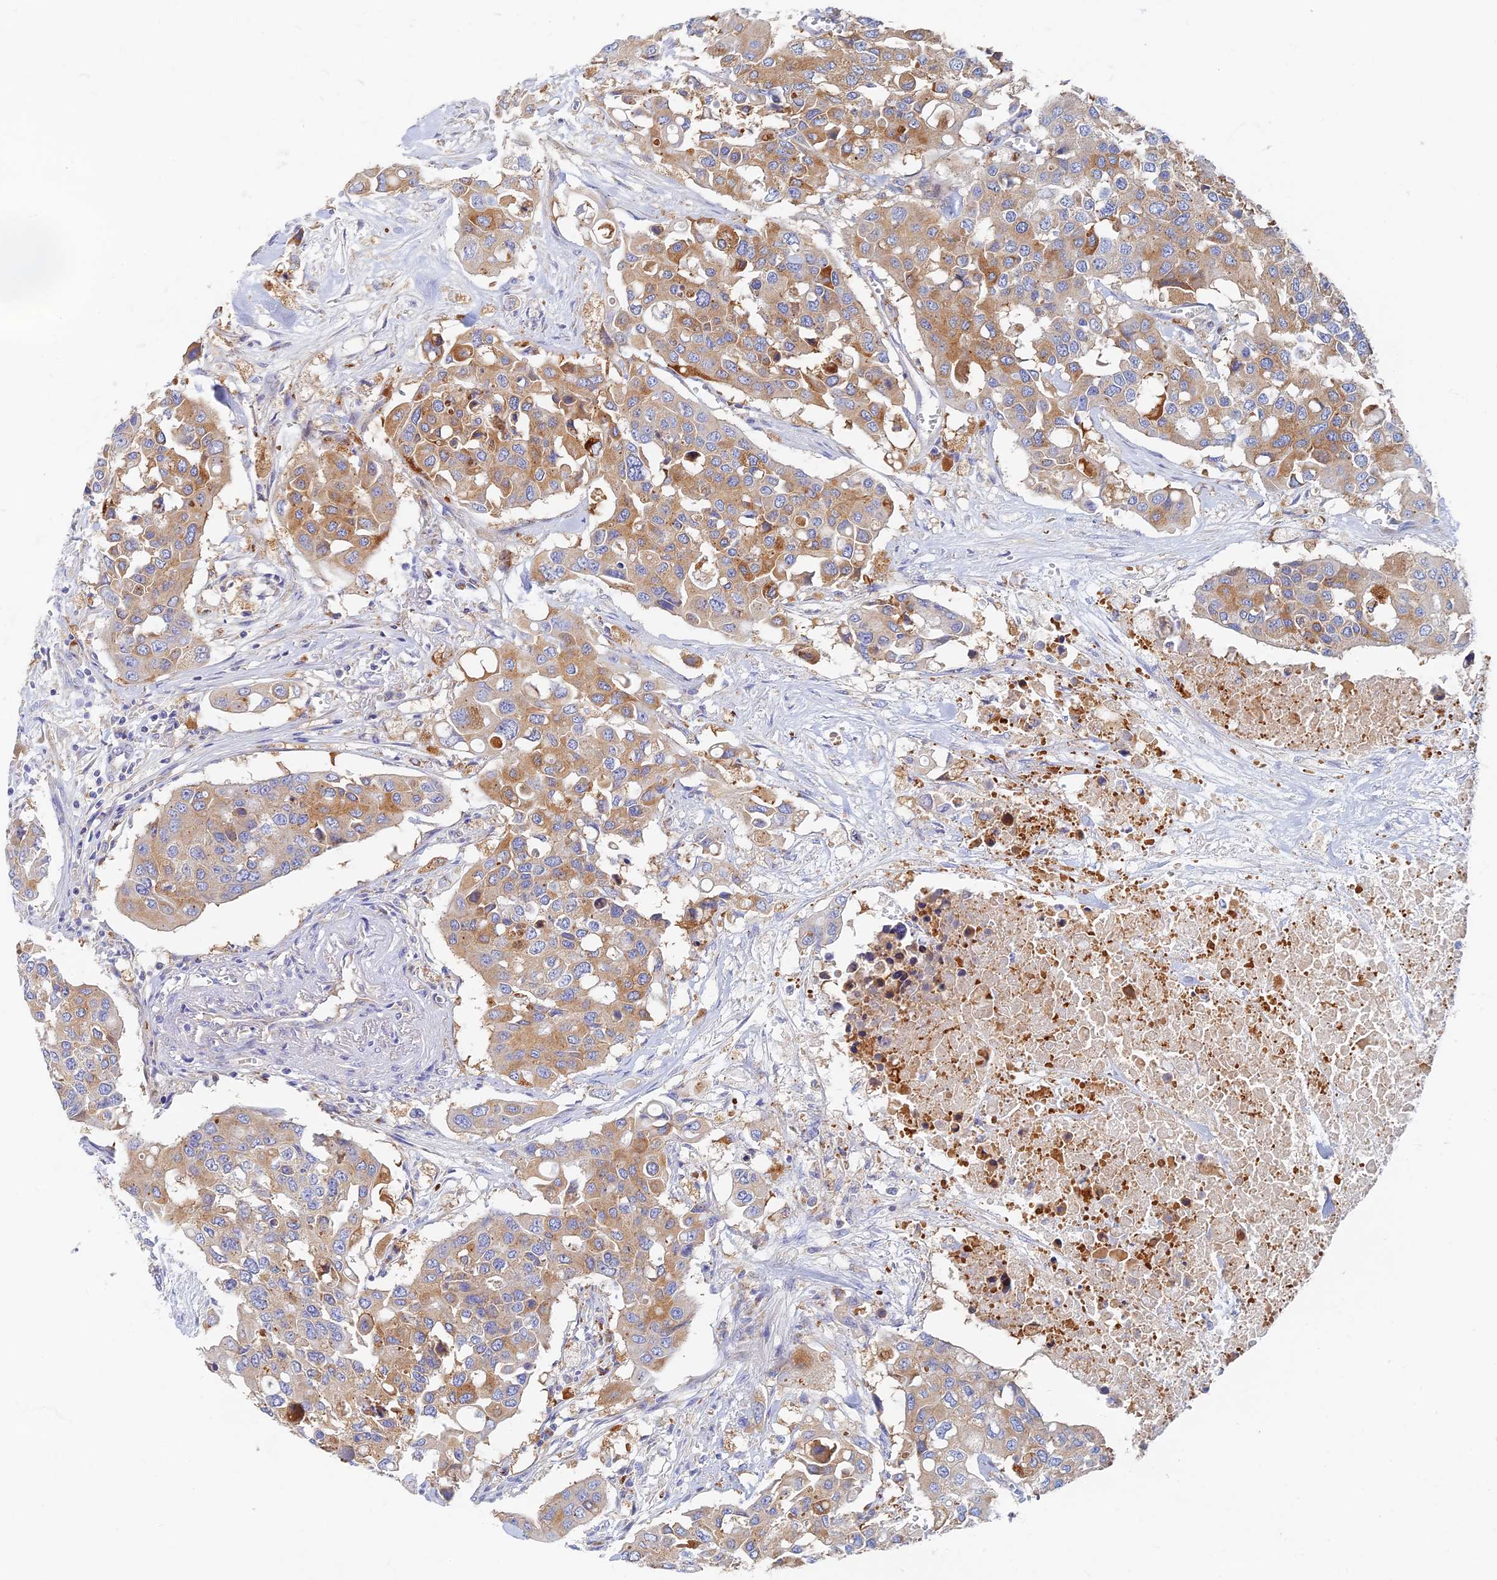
{"staining": {"intensity": "moderate", "quantity": "<25%", "location": "cytoplasmic/membranous"}, "tissue": "colorectal cancer", "cell_type": "Tumor cells", "image_type": "cancer", "snomed": [{"axis": "morphology", "description": "Adenocarcinoma, NOS"}, {"axis": "topography", "description": "Colon"}], "caption": "High-power microscopy captured an immunohistochemistry (IHC) micrograph of adenocarcinoma (colorectal), revealing moderate cytoplasmic/membranous staining in about <25% of tumor cells.", "gene": "TMEM44", "patient": {"sex": "male", "age": 77}}